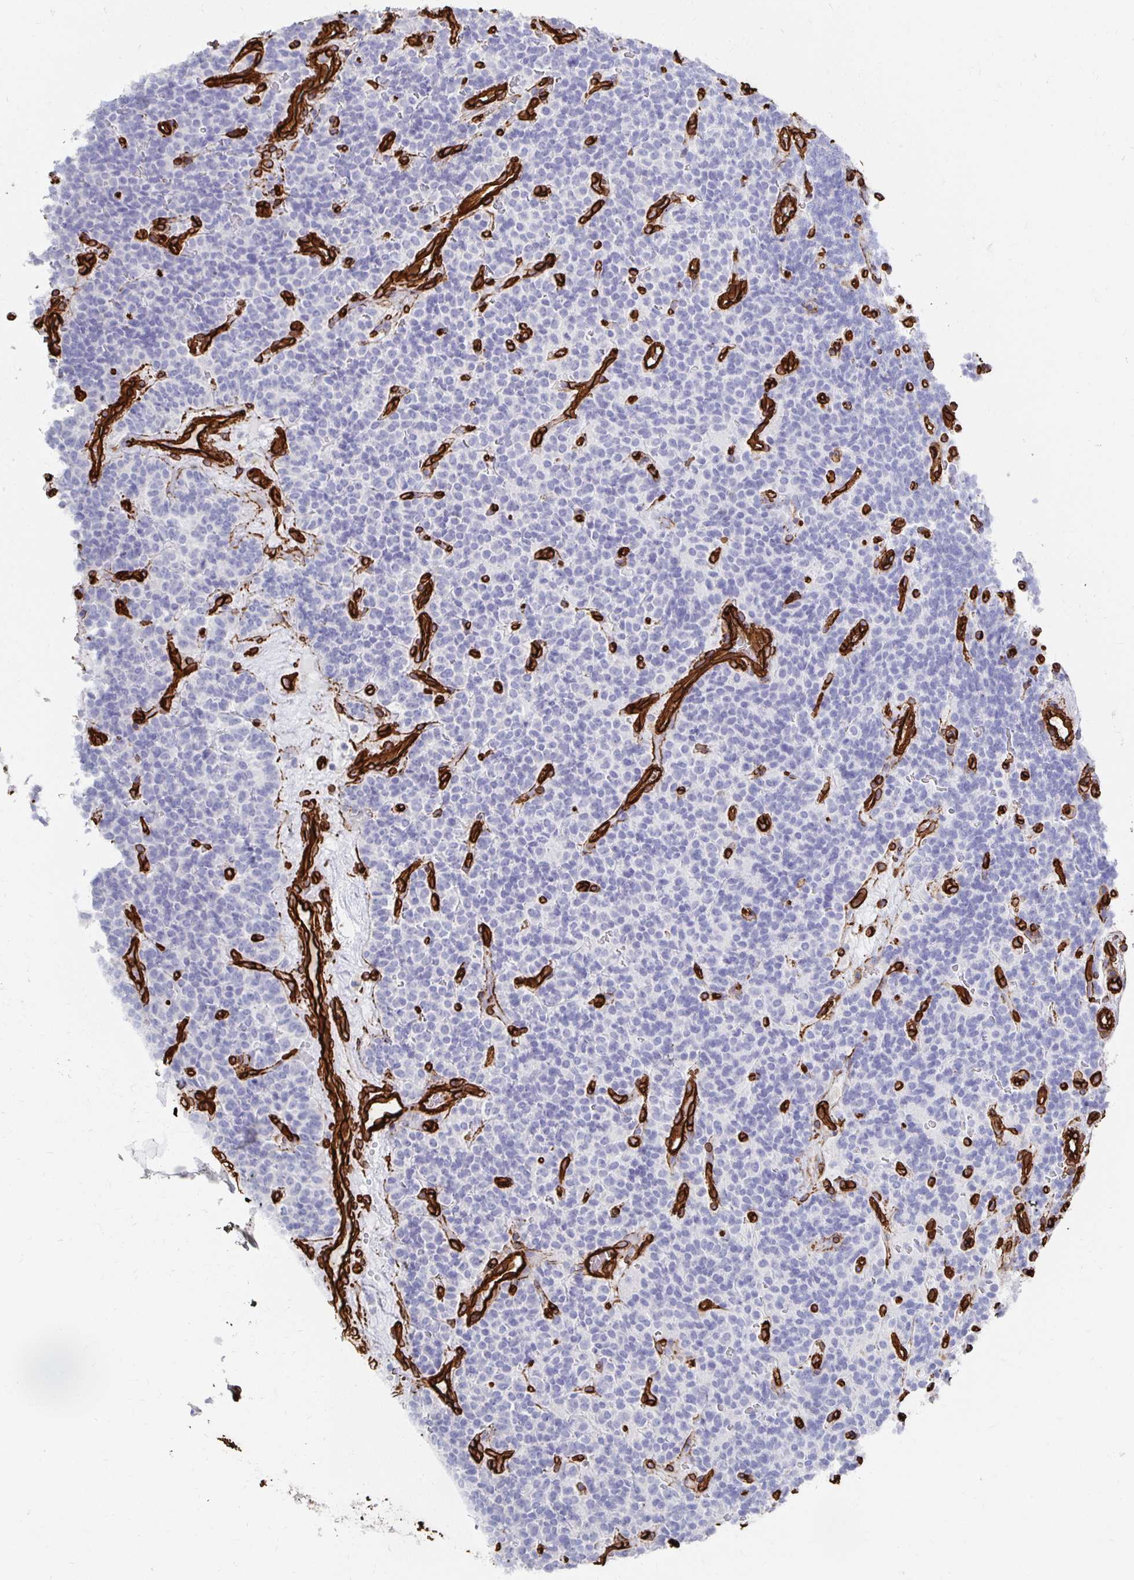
{"staining": {"intensity": "negative", "quantity": "none", "location": "none"}, "tissue": "carcinoid", "cell_type": "Tumor cells", "image_type": "cancer", "snomed": [{"axis": "morphology", "description": "Carcinoid, malignant, NOS"}, {"axis": "topography", "description": "Pancreas"}], "caption": "Photomicrograph shows no significant protein staining in tumor cells of malignant carcinoid.", "gene": "VIPR2", "patient": {"sex": "male", "age": 36}}